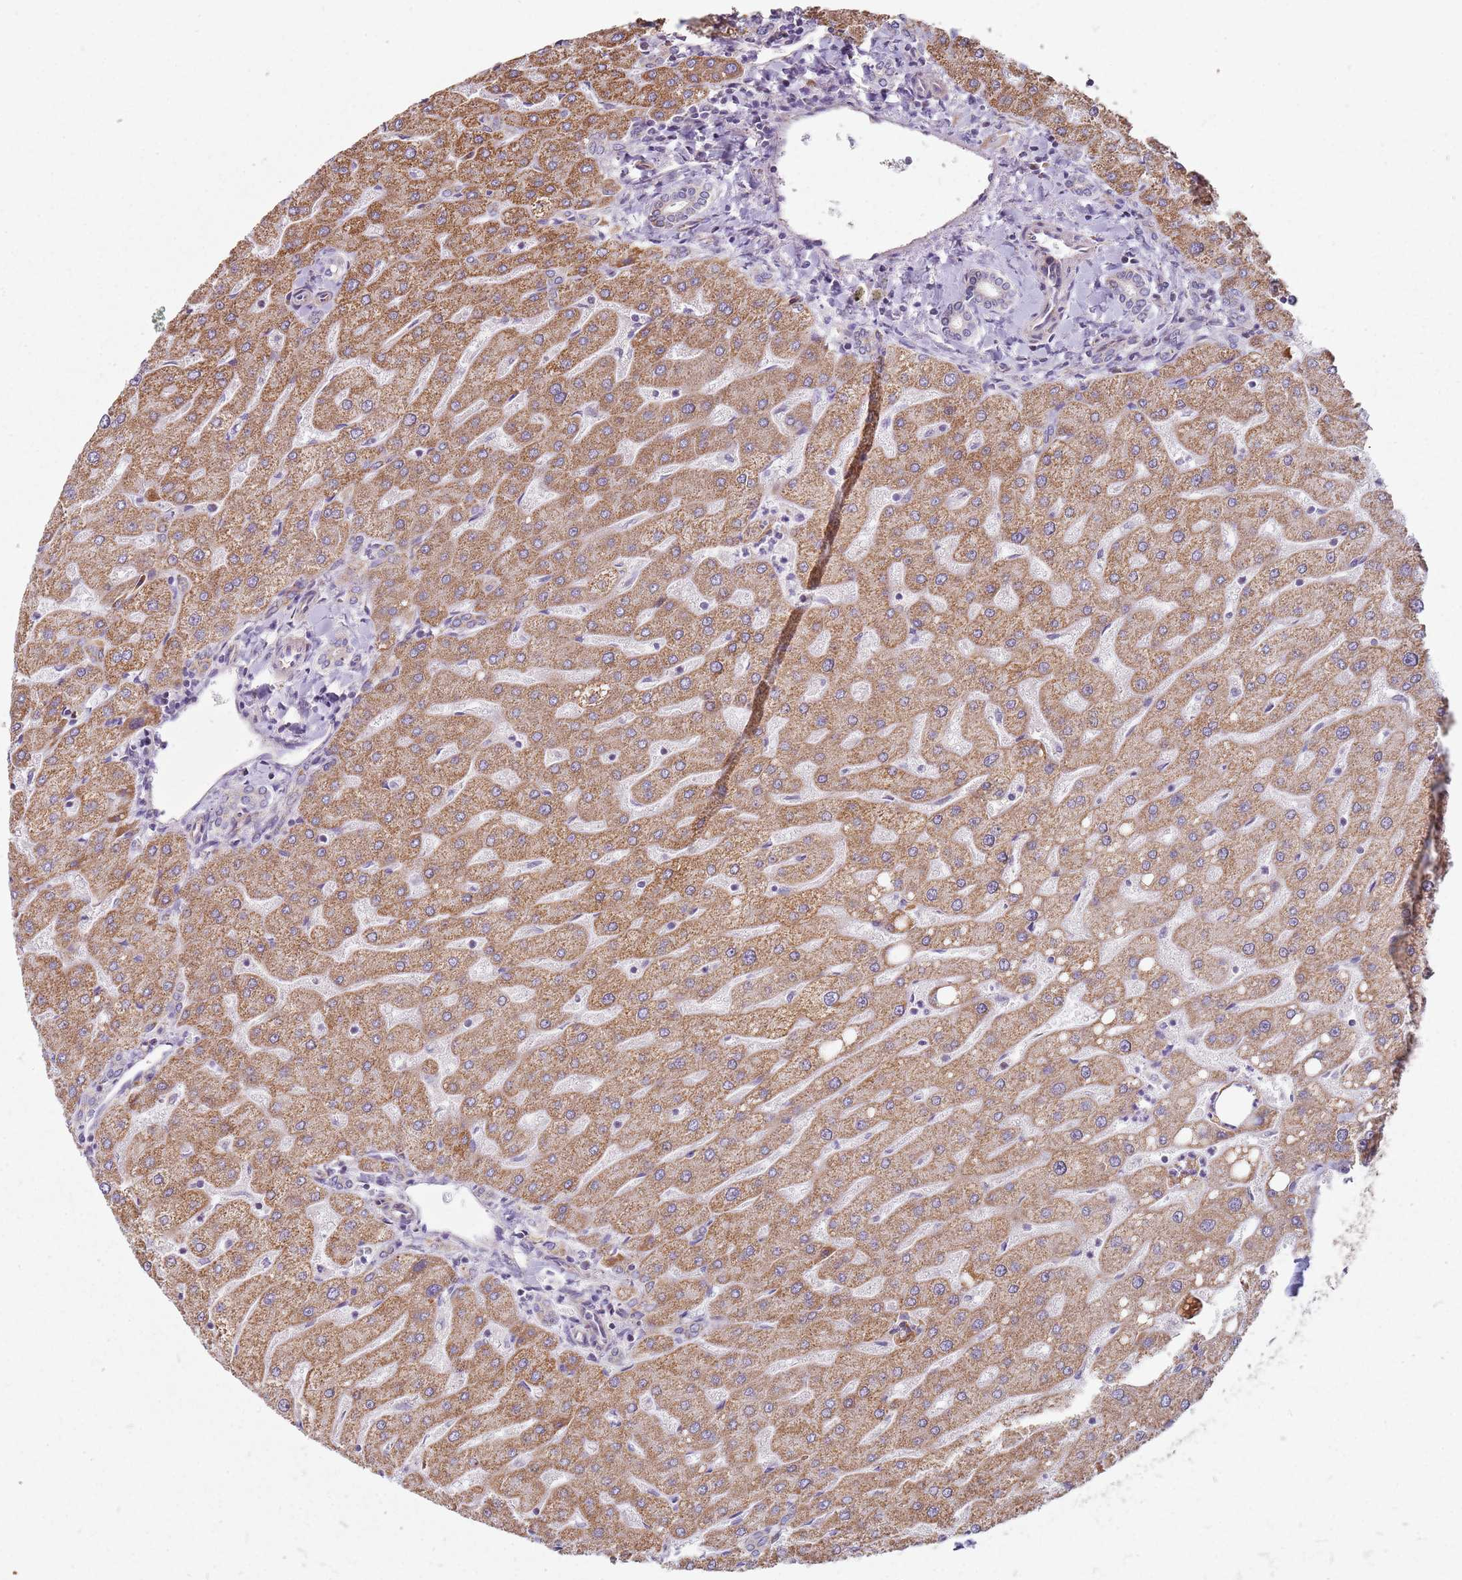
{"staining": {"intensity": "negative", "quantity": "none", "location": "none"}, "tissue": "liver", "cell_type": "Cholangiocytes", "image_type": "normal", "snomed": [{"axis": "morphology", "description": "Normal tissue, NOS"}, {"axis": "topography", "description": "Liver"}], "caption": "Immunohistochemical staining of unremarkable liver reveals no significant expression in cholangiocytes.", "gene": "ALS2", "patient": {"sex": "male", "age": 67}}